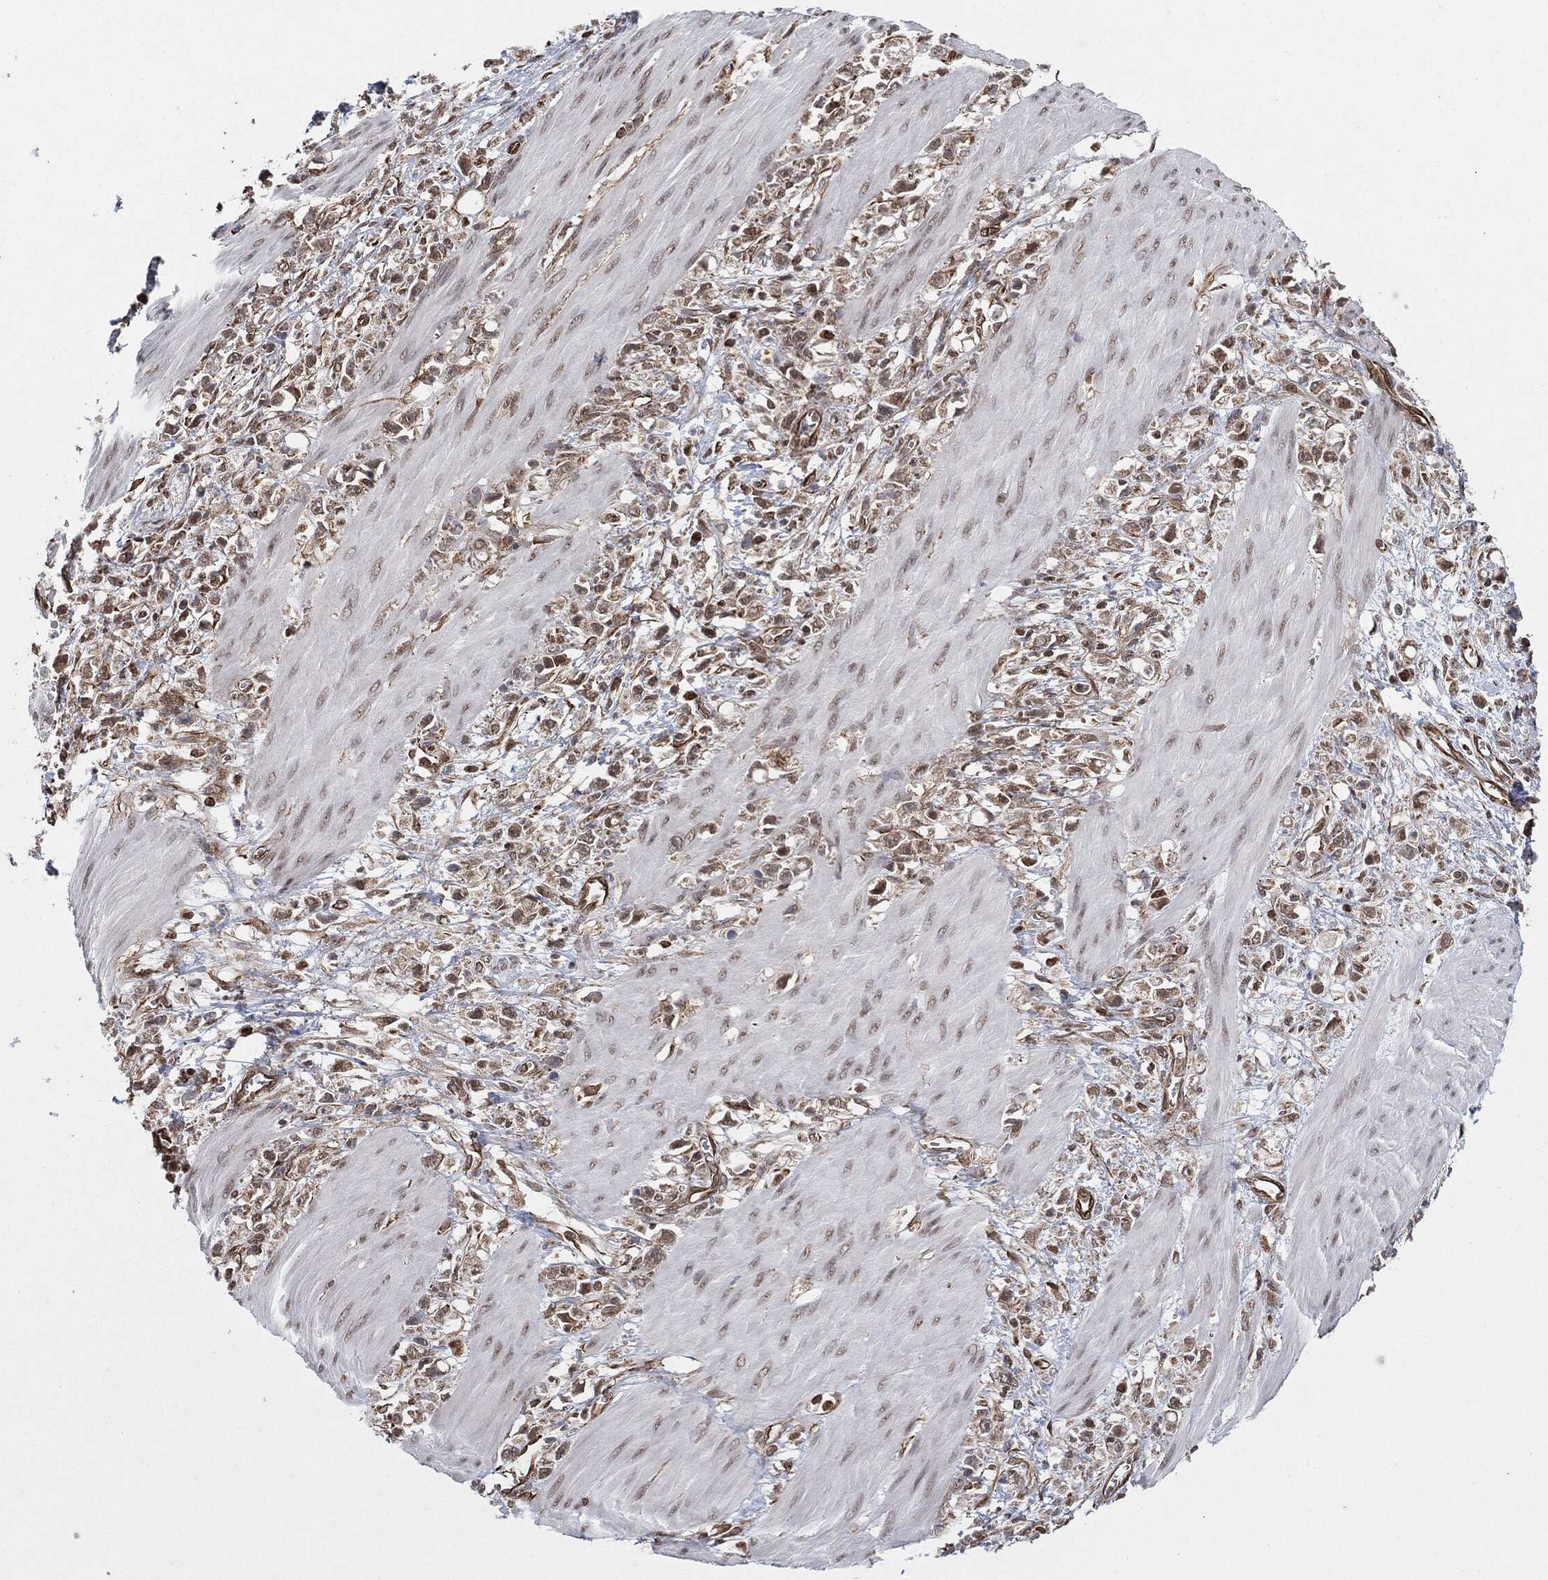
{"staining": {"intensity": "strong", "quantity": "<25%", "location": "nuclear"}, "tissue": "stomach cancer", "cell_type": "Tumor cells", "image_type": "cancer", "snomed": [{"axis": "morphology", "description": "Adenocarcinoma, NOS"}, {"axis": "topography", "description": "Stomach"}], "caption": "Protein staining of stomach cancer (adenocarcinoma) tissue reveals strong nuclear staining in about <25% of tumor cells.", "gene": "TP53RK", "patient": {"sex": "female", "age": 59}}